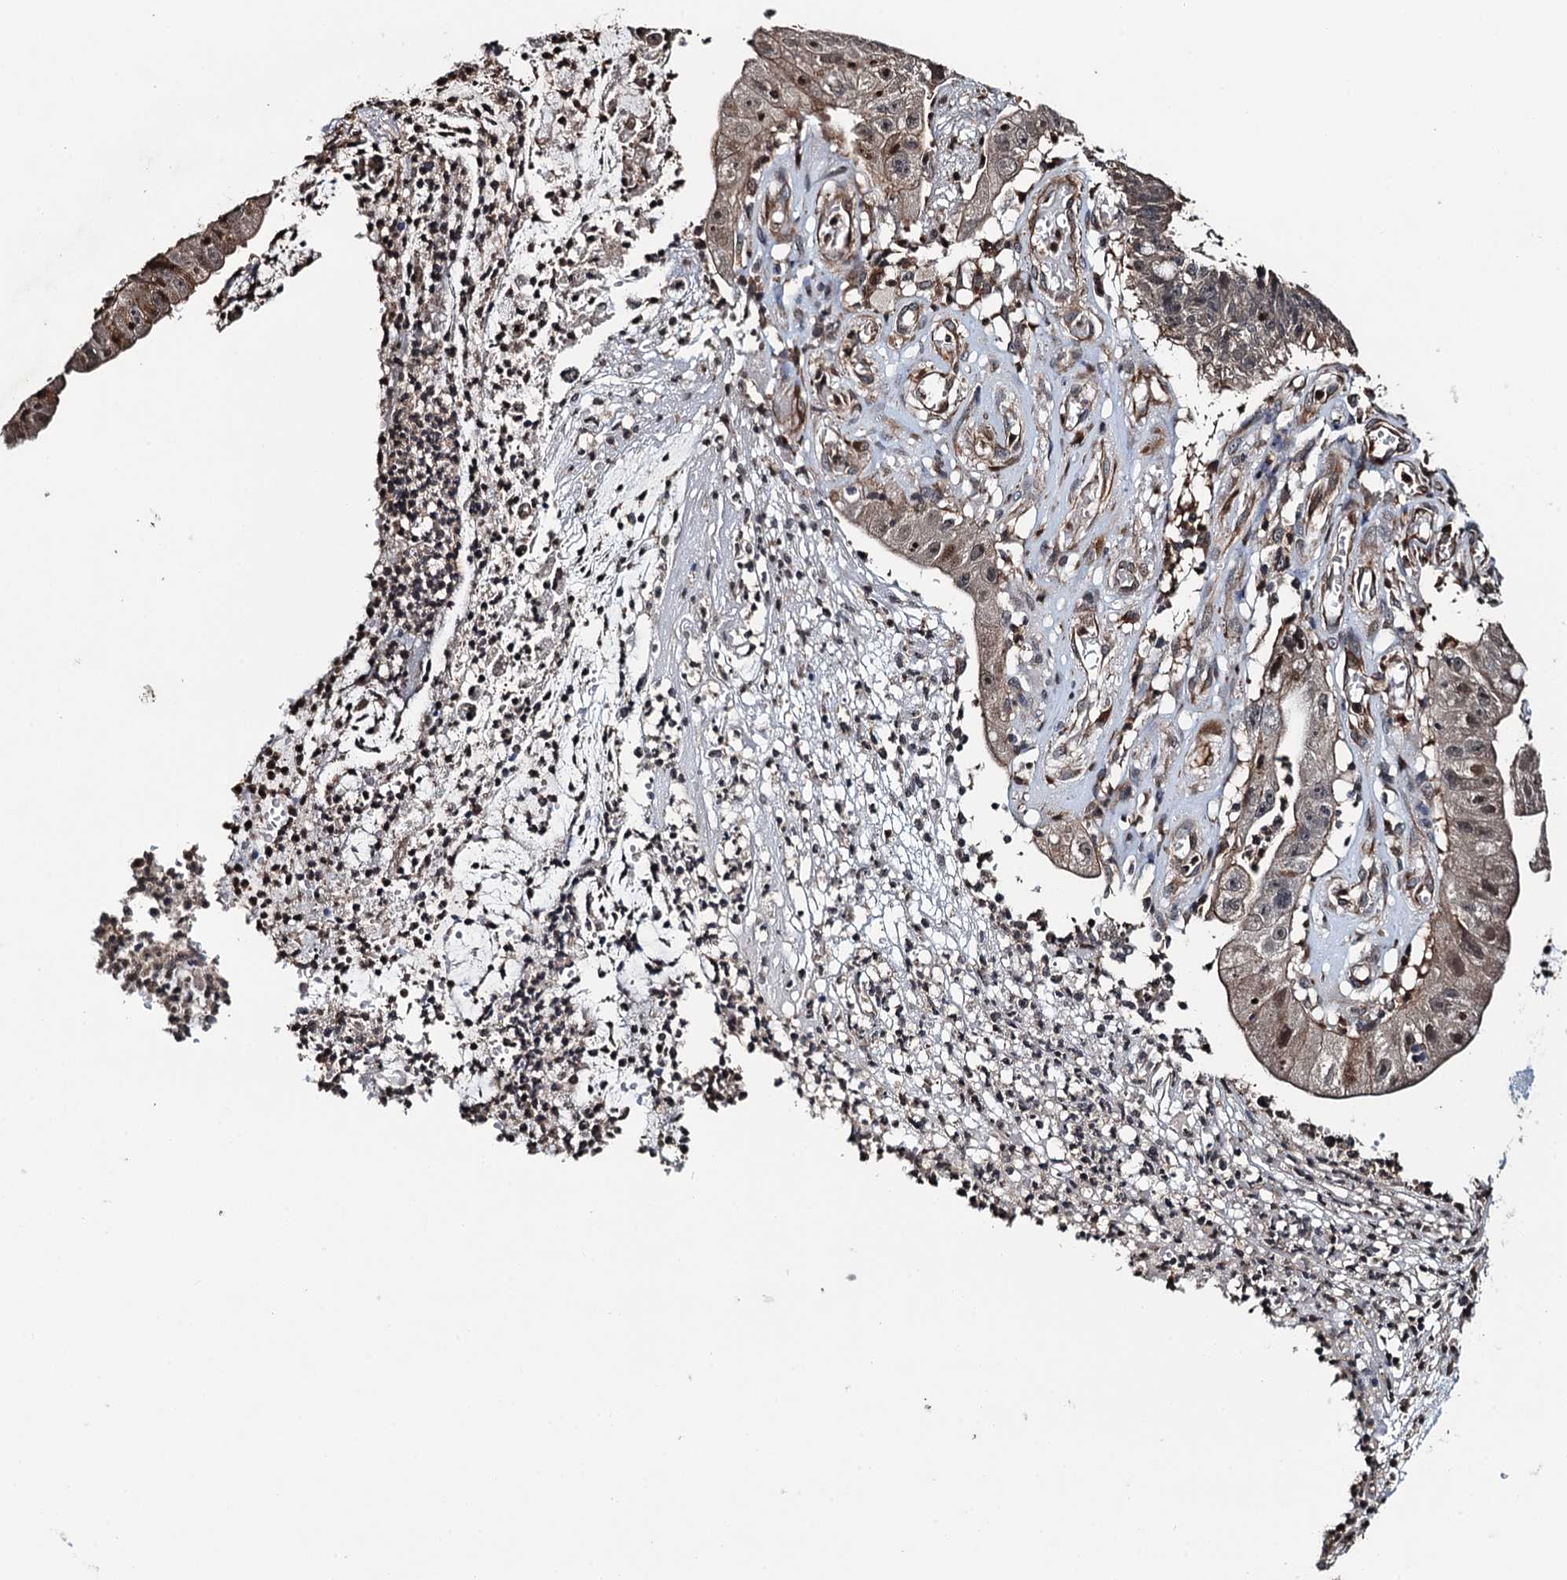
{"staining": {"intensity": "weak", "quantity": "<25%", "location": "cytoplasmic/membranous,nuclear"}, "tissue": "stomach cancer", "cell_type": "Tumor cells", "image_type": "cancer", "snomed": [{"axis": "morphology", "description": "Adenocarcinoma, NOS"}, {"axis": "topography", "description": "Stomach"}], "caption": "Immunohistochemical staining of human stomach adenocarcinoma shows no significant staining in tumor cells.", "gene": "WHAMM", "patient": {"sex": "male", "age": 59}}